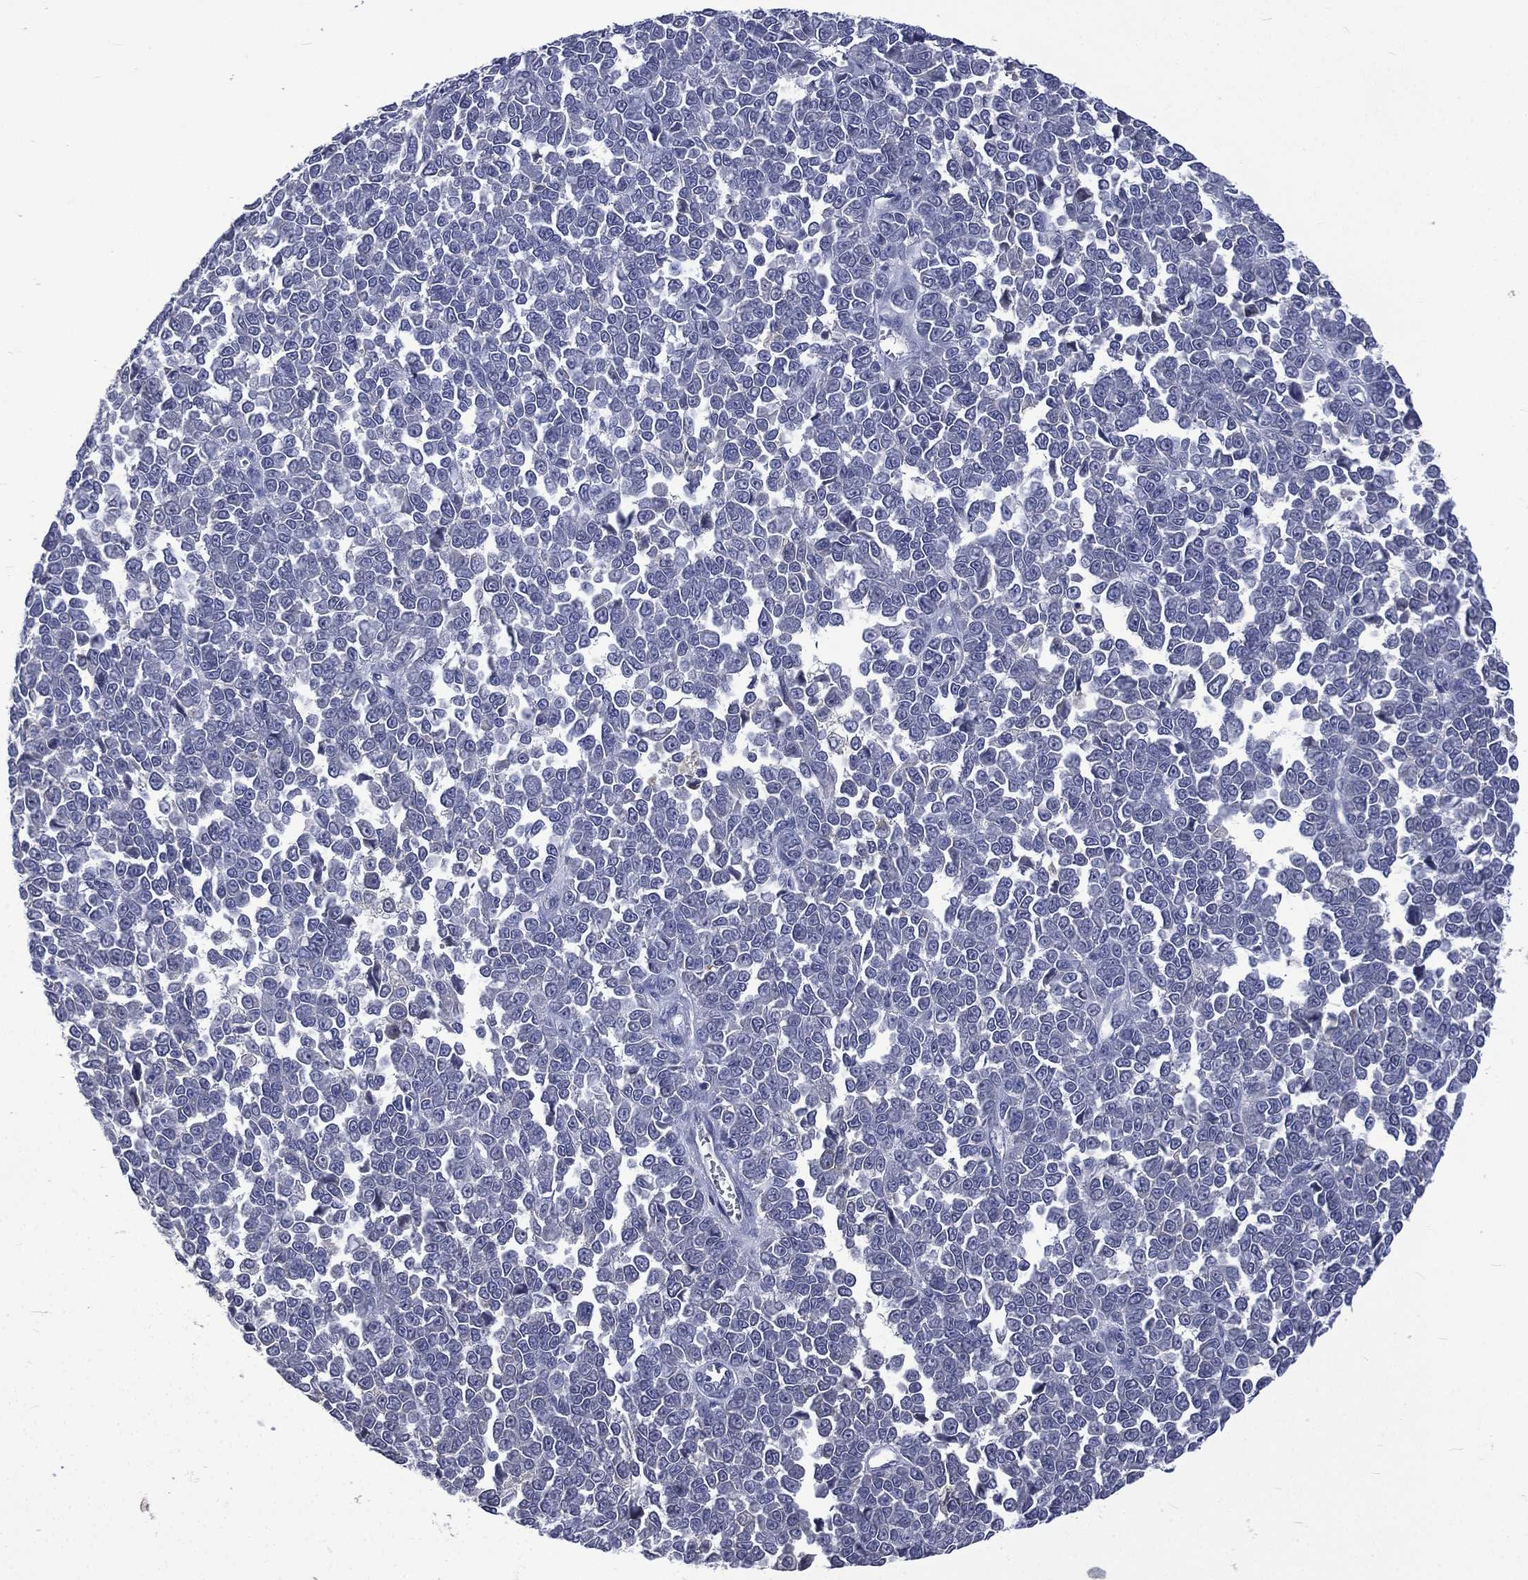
{"staining": {"intensity": "negative", "quantity": "none", "location": "none"}, "tissue": "melanoma", "cell_type": "Tumor cells", "image_type": "cancer", "snomed": [{"axis": "morphology", "description": "Malignant melanoma, NOS"}, {"axis": "topography", "description": "Skin"}], "caption": "Tumor cells are negative for brown protein staining in malignant melanoma.", "gene": "CA12", "patient": {"sex": "female", "age": 95}}